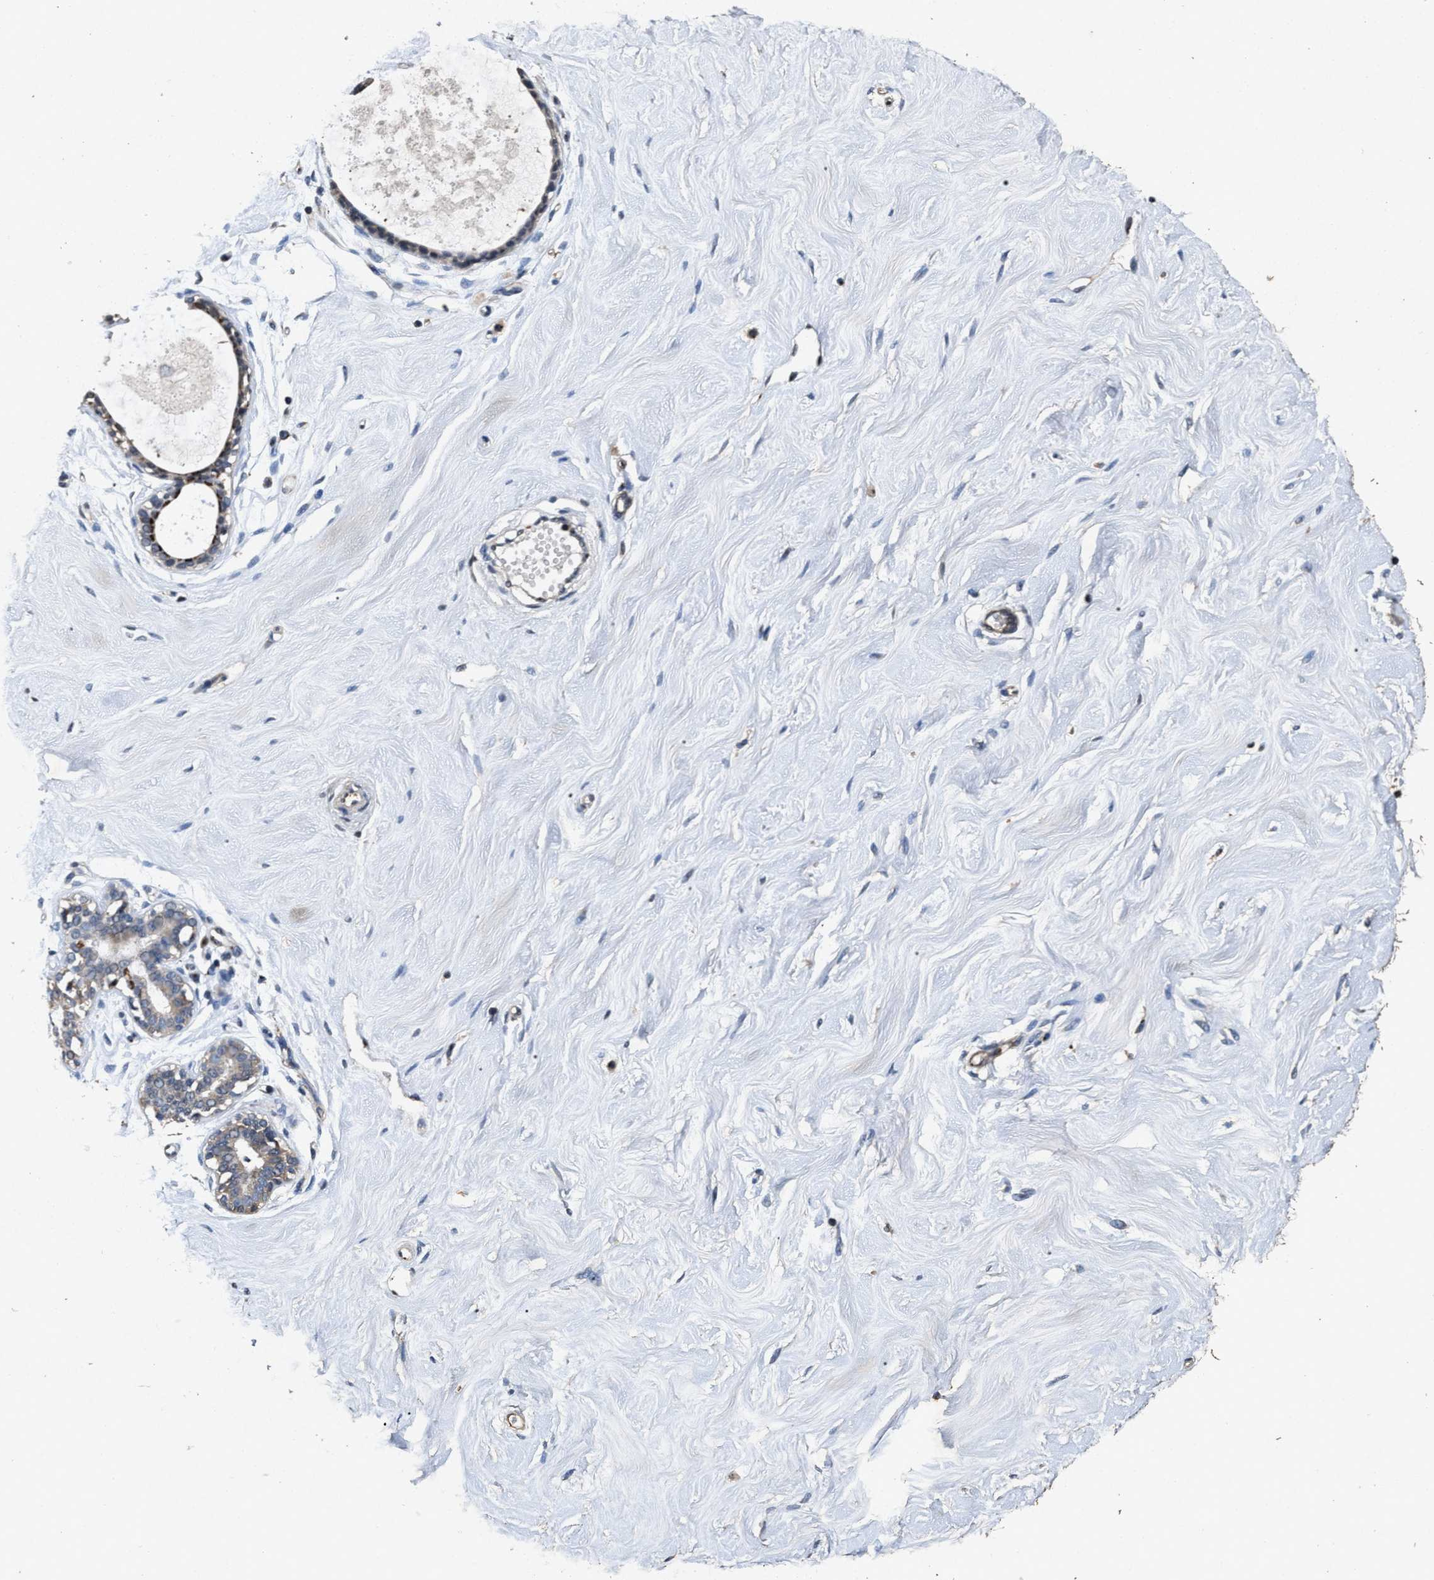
{"staining": {"intensity": "weak", "quantity": "25%-75%", "location": "cytoplasmic/membranous"}, "tissue": "breast", "cell_type": "Adipocytes", "image_type": "normal", "snomed": [{"axis": "morphology", "description": "Normal tissue, NOS"}, {"axis": "topography", "description": "Breast"}], "caption": "Breast stained with IHC shows weak cytoplasmic/membranous expression in approximately 25%-75% of adipocytes.", "gene": "TPST2", "patient": {"sex": "female", "age": 23}}